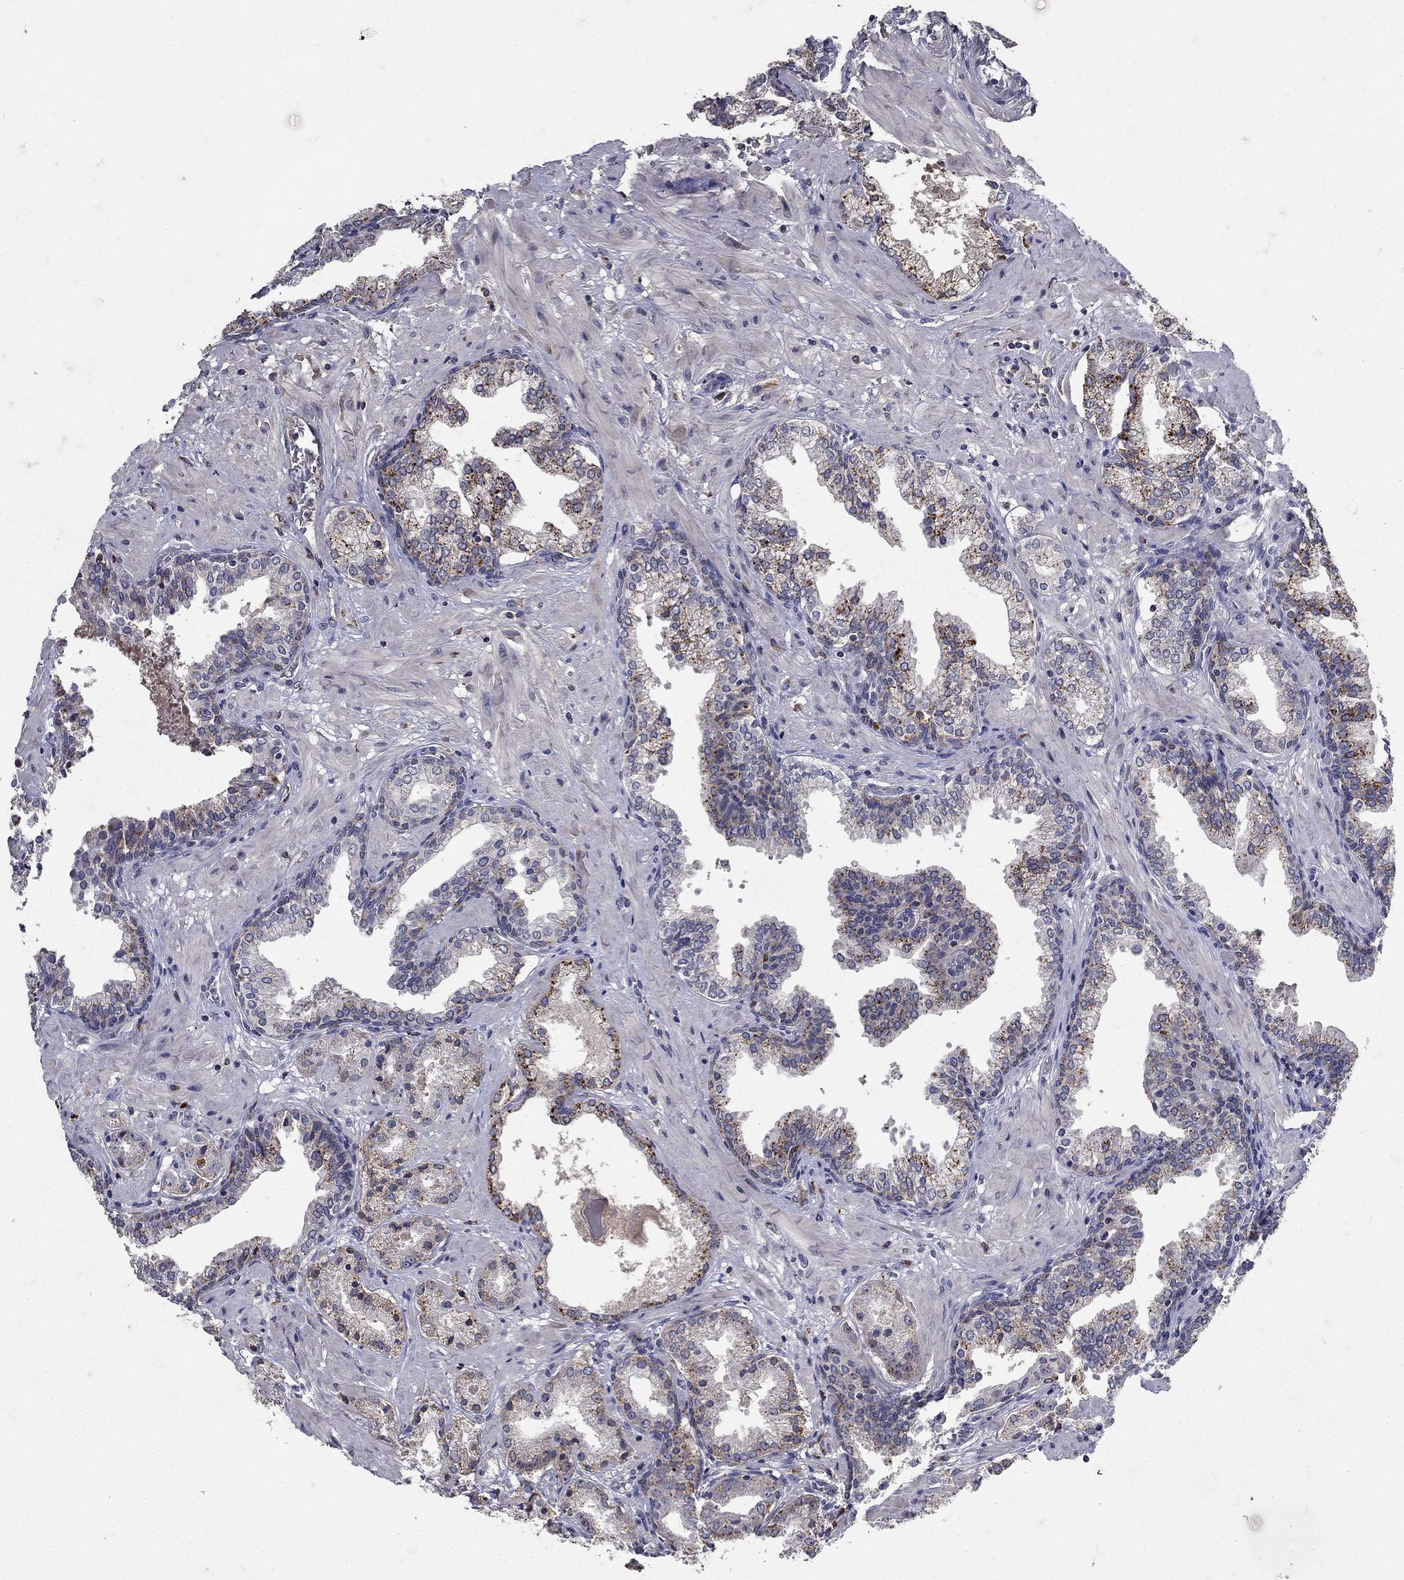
{"staining": {"intensity": "moderate", "quantity": "<25%", "location": "cytoplasmic/membranous"}, "tissue": "prostate cancer", "cell_type": "Tumor cells", "image_type": "cancer", "snomed": [{"axis": "morphology", "description": "Adenocarcinoma, NOS"}, {"axis": "topography", "description": "Prostate and seminal vesicle, NOS"}, {"axis": "topography", "description": "Prostate"}], "caption": "This micrograph demonstrates immunohistochemistry staining of human prostate adenocarcinoma, with low moderate cytoplasmic/membranous expression in about <25% of tumor cells.", "gene": "NPC2", "patient": {"sex": "male", "age": 44}}